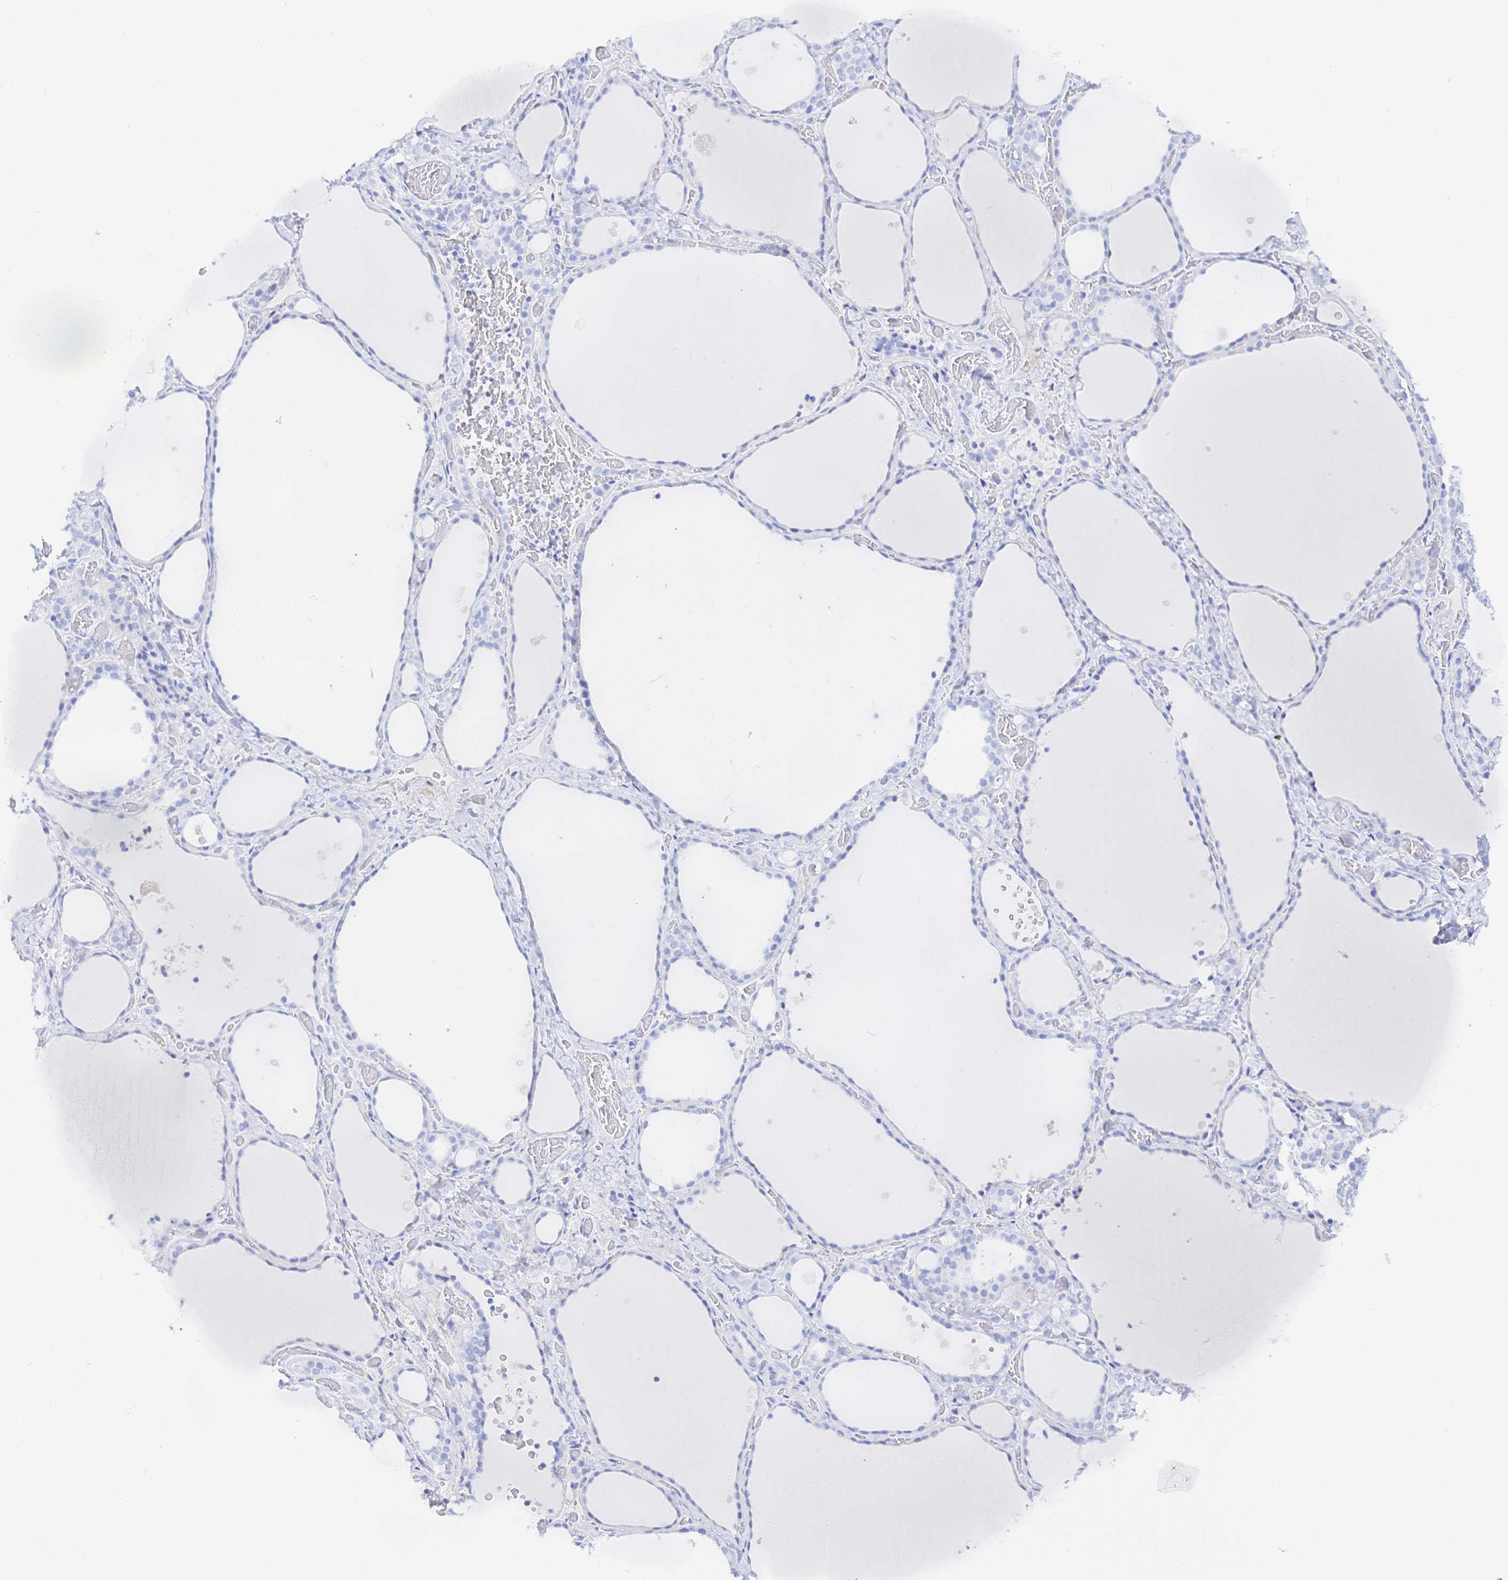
{"staining": {"intensity": "negative", "quantity": "none", "location": "none"}, "tissue": "thyroid gland", "cell_type": "Glandular cells", "image_type": "normal", "snomed": [{"axis": "morphology", "description": "Normal tissue, NOS"}, {"axis": "topography", "description": "Thyroid gland"}], "caption": "This is an immunohistochemistry (IHC) photomicrograph of unremarkable thyroid gland. There is no staining in glandular cells.", "gene": "KCNH6", "patient": {"sex": "female", "age": 36}}